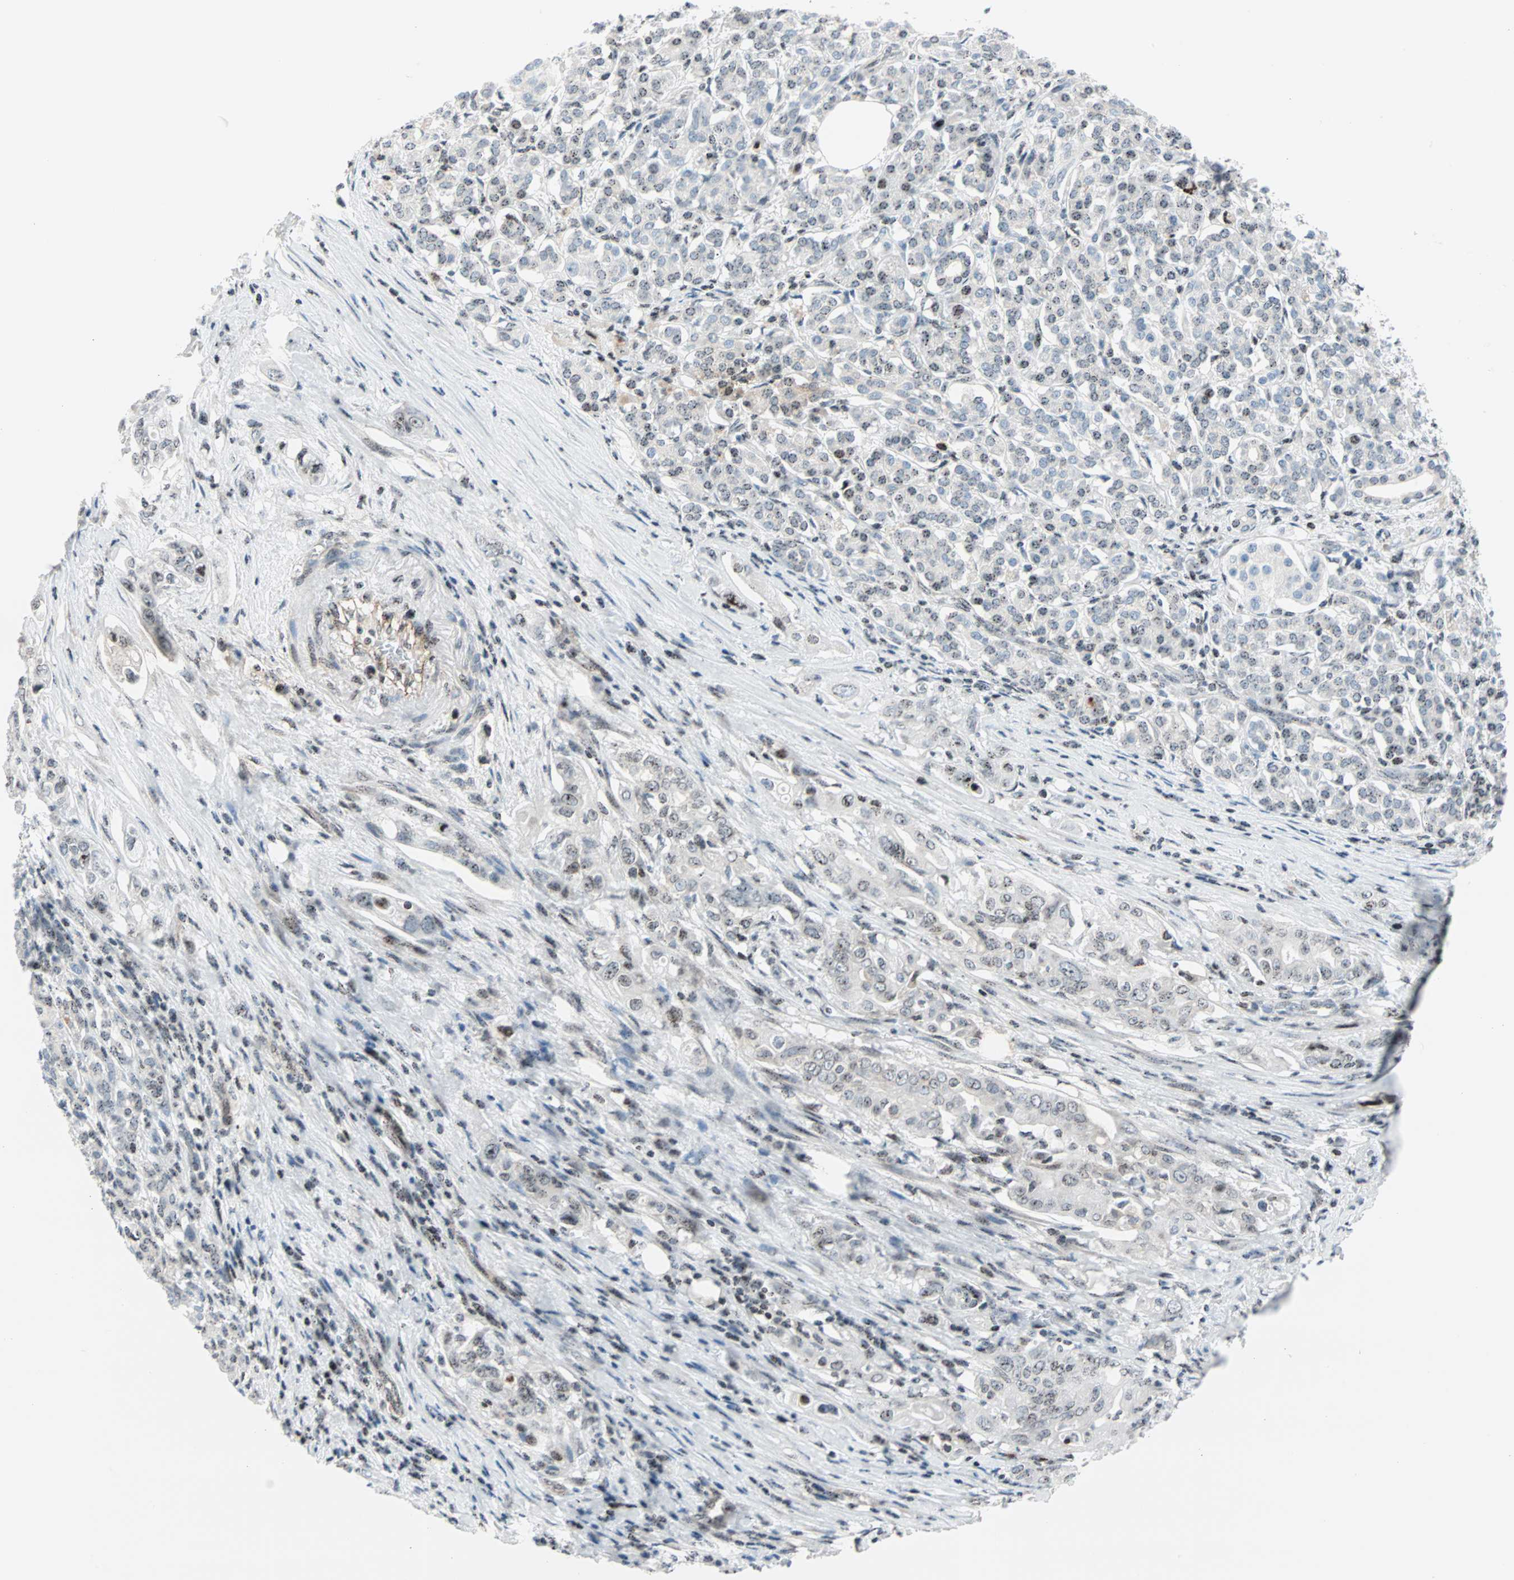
{"staining": {"intensity": "weak", "quantity": ">75%", "location": "nuclear"}, "tissue": "pancreatic cancer", "cell_type": "Tumor cells", "image_type": "cancer", "snomed": [{"axis": "morphology", "description": "Normal tissue, NOS"}, {"axis": "topography", "description": "Pancreas"}], "caption": "About >75% of tumor cells in pancreatic cancer demonstrate weak nuclear protein staining as visualized by brown immunohistochemical staining.", "gene": "CENPA", "patient": {"sex": "male", "age": 42}}